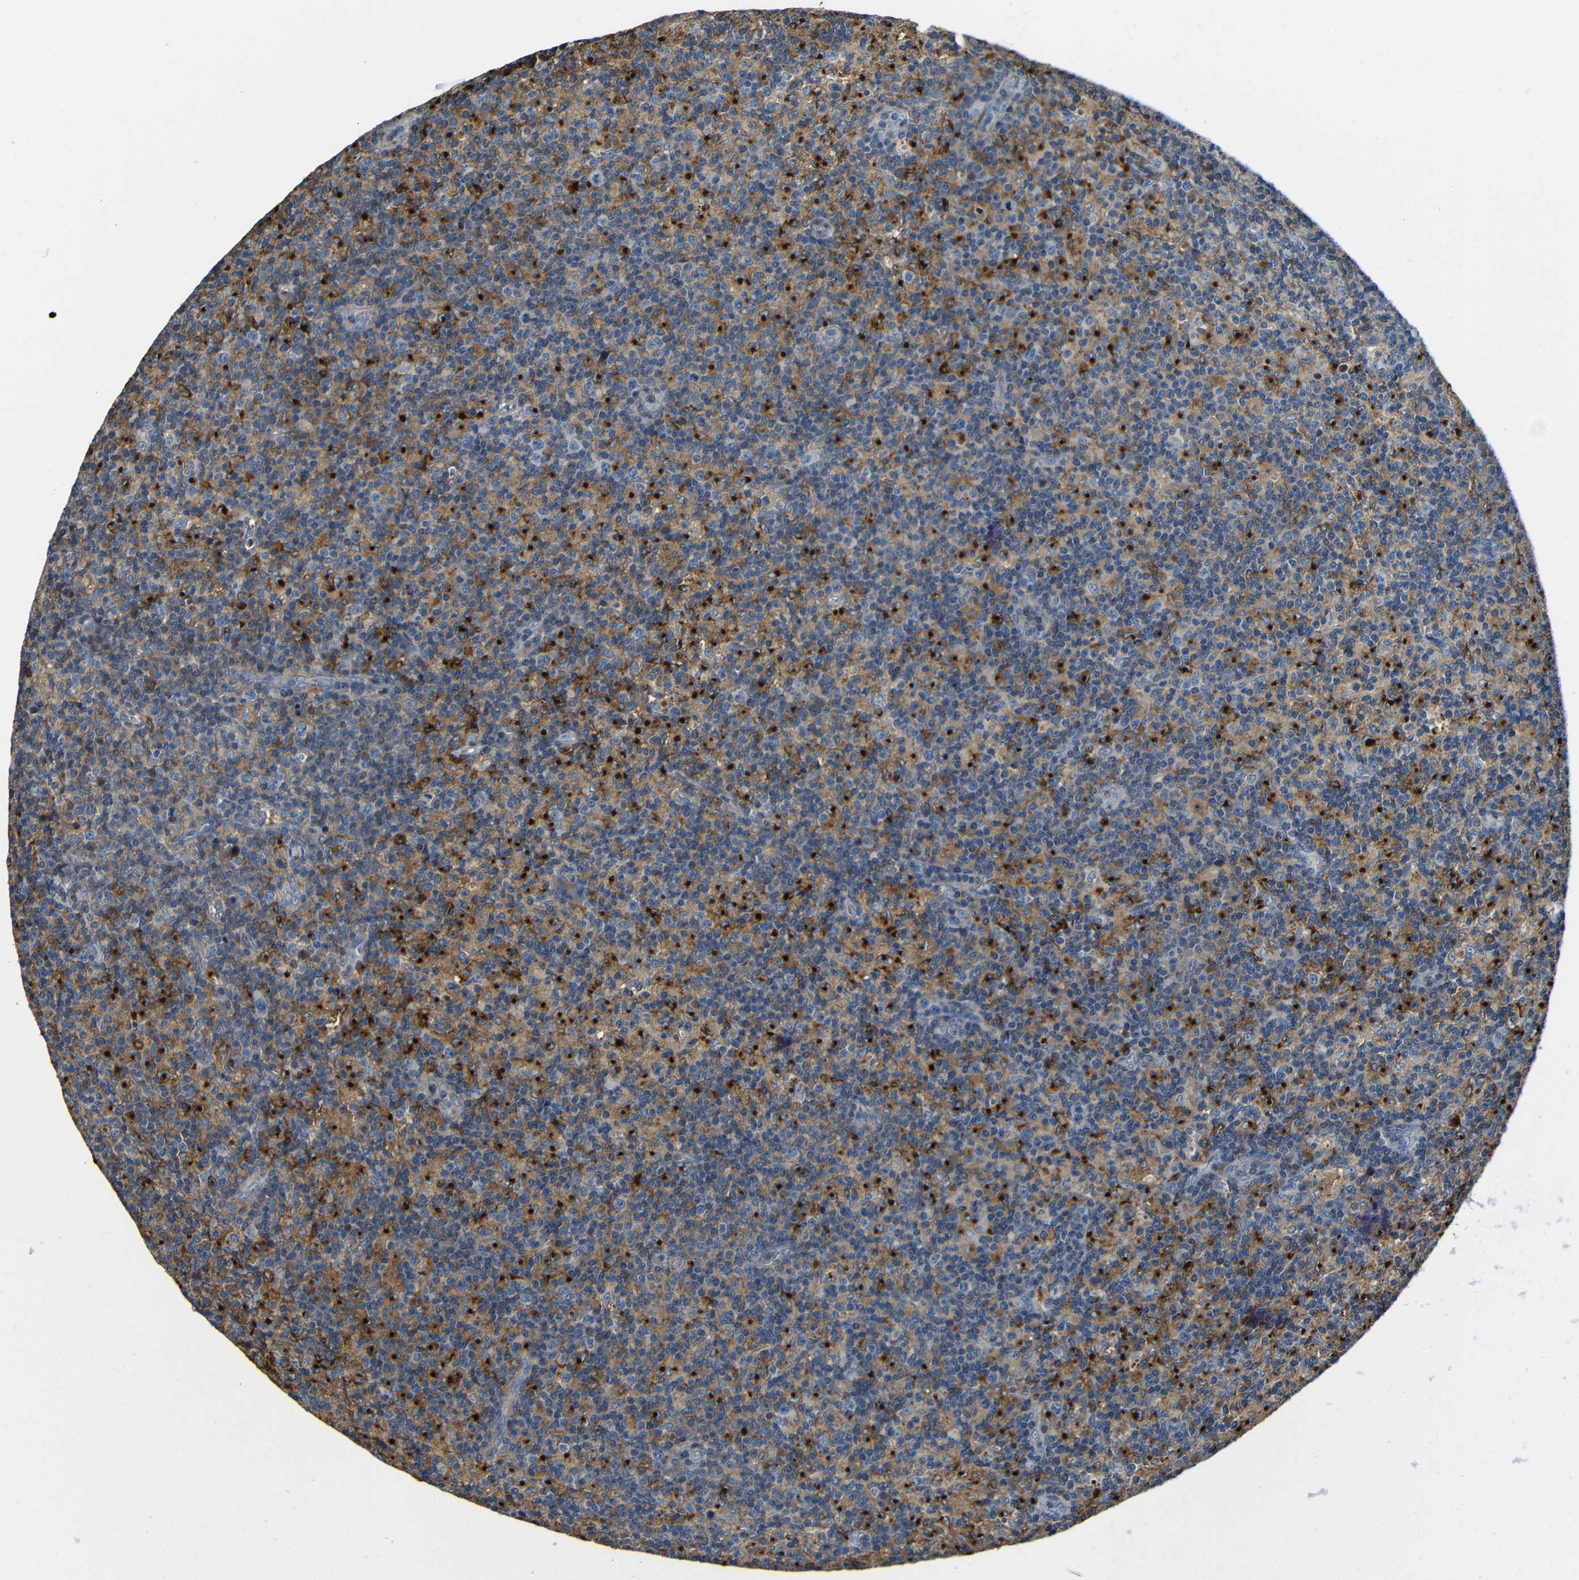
{"staining": {"intensity": "moderate", "quantity": ">75%", "location": "cytoplasmic/membranous"}, "tissue": "lymph node", "cell_type": "Germinal center cells", "image_type": "normal", "snomed": [{"axis": "morphology", "description": "Normal tissue, NOS"}, {"axis": "morphology", "description": "Inflammation, NOS"}, {"axis": "topography", "description": "Lymph node"}], "caption": "Lymph node stained for a protein displays moderate cytoplasmic/membranous positivity in germinal center cells. The staining is performed using DAB (3,3'-diaminobenzidine) brown chromogen to label protein expression. The nuclei are counter-stained blue using hematoxylin.", "gene": "GDI1", "patient": {"sex": "male", "age": 55}}